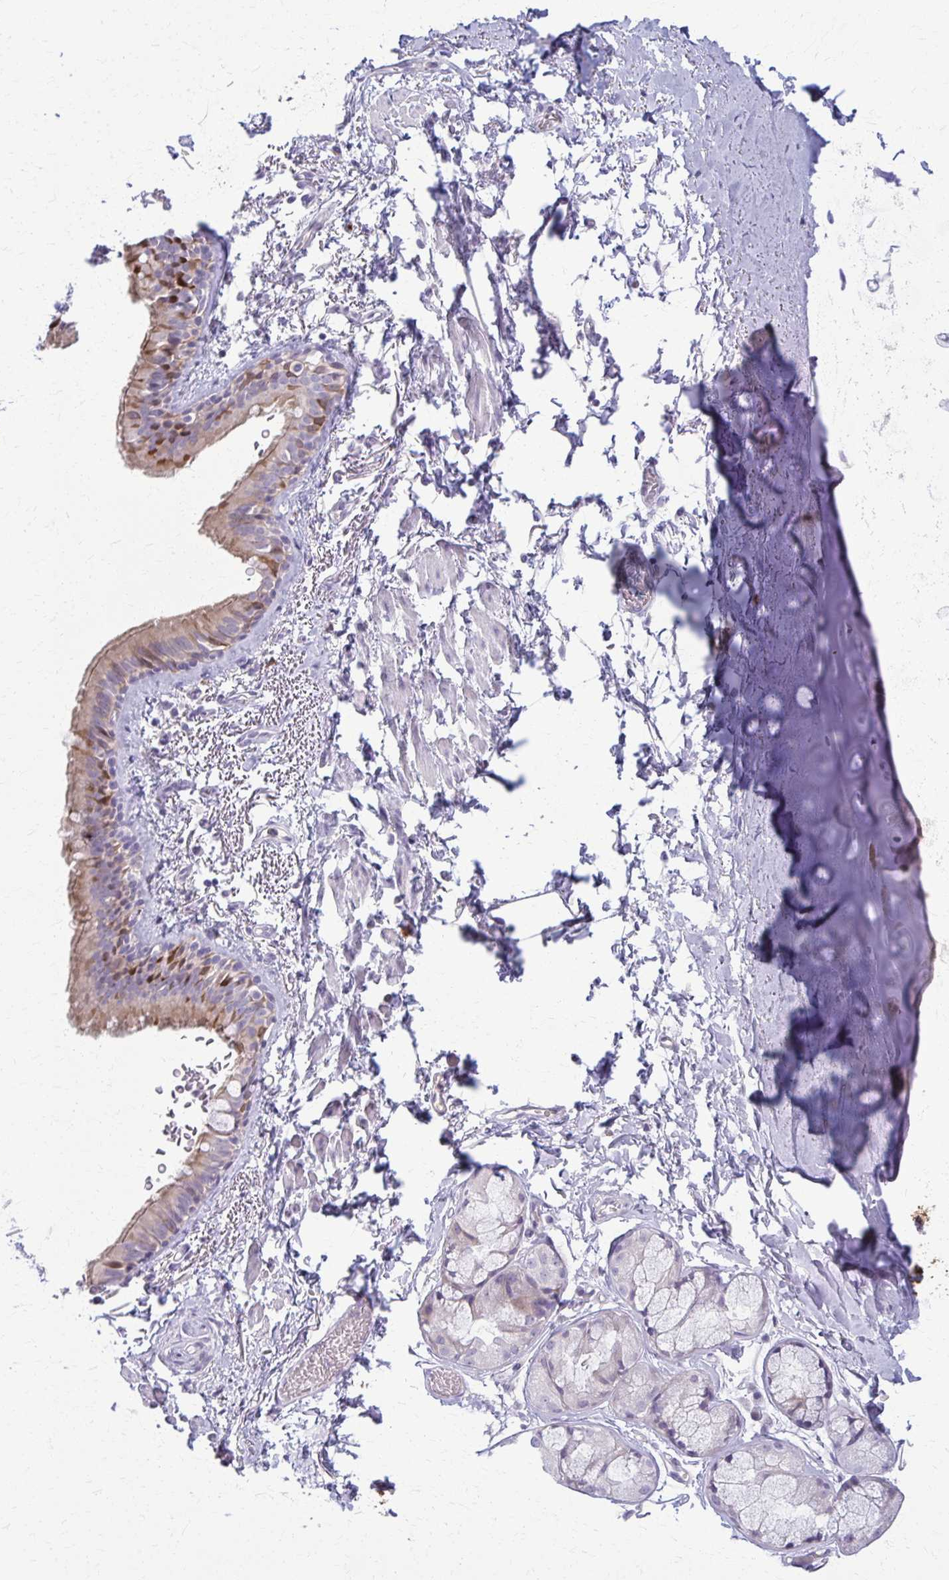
{"staining": {"intensity": "negative", "quantity": "none", "location": "none"}, "tissue": "soft tissue", "cell_type": "Chondrocytes", "image_type": "normal", "snomed": [{"axis": "morphology", "description": "Normal tissue, NOS"}, {"axis": "topography", "description": "Cartilage tissue"}, {"axis": "topography", "description": "Bronchus"}, {"axis": "topography", "description": "Peripheral nerve tissue"}], "caption": "Immunohistochemistry (IHC) of unremarkable human soft tissue demonstrates no staining in chondrocytes. Brightfield microscopy of IHC stained with DAB (3,3'-diaminobenzidine) (brown) and hematoxylin (blue), captured at high magnification.", "gene": "ENSG00000275249", "patient": {"sex": "male", "age": 67}}